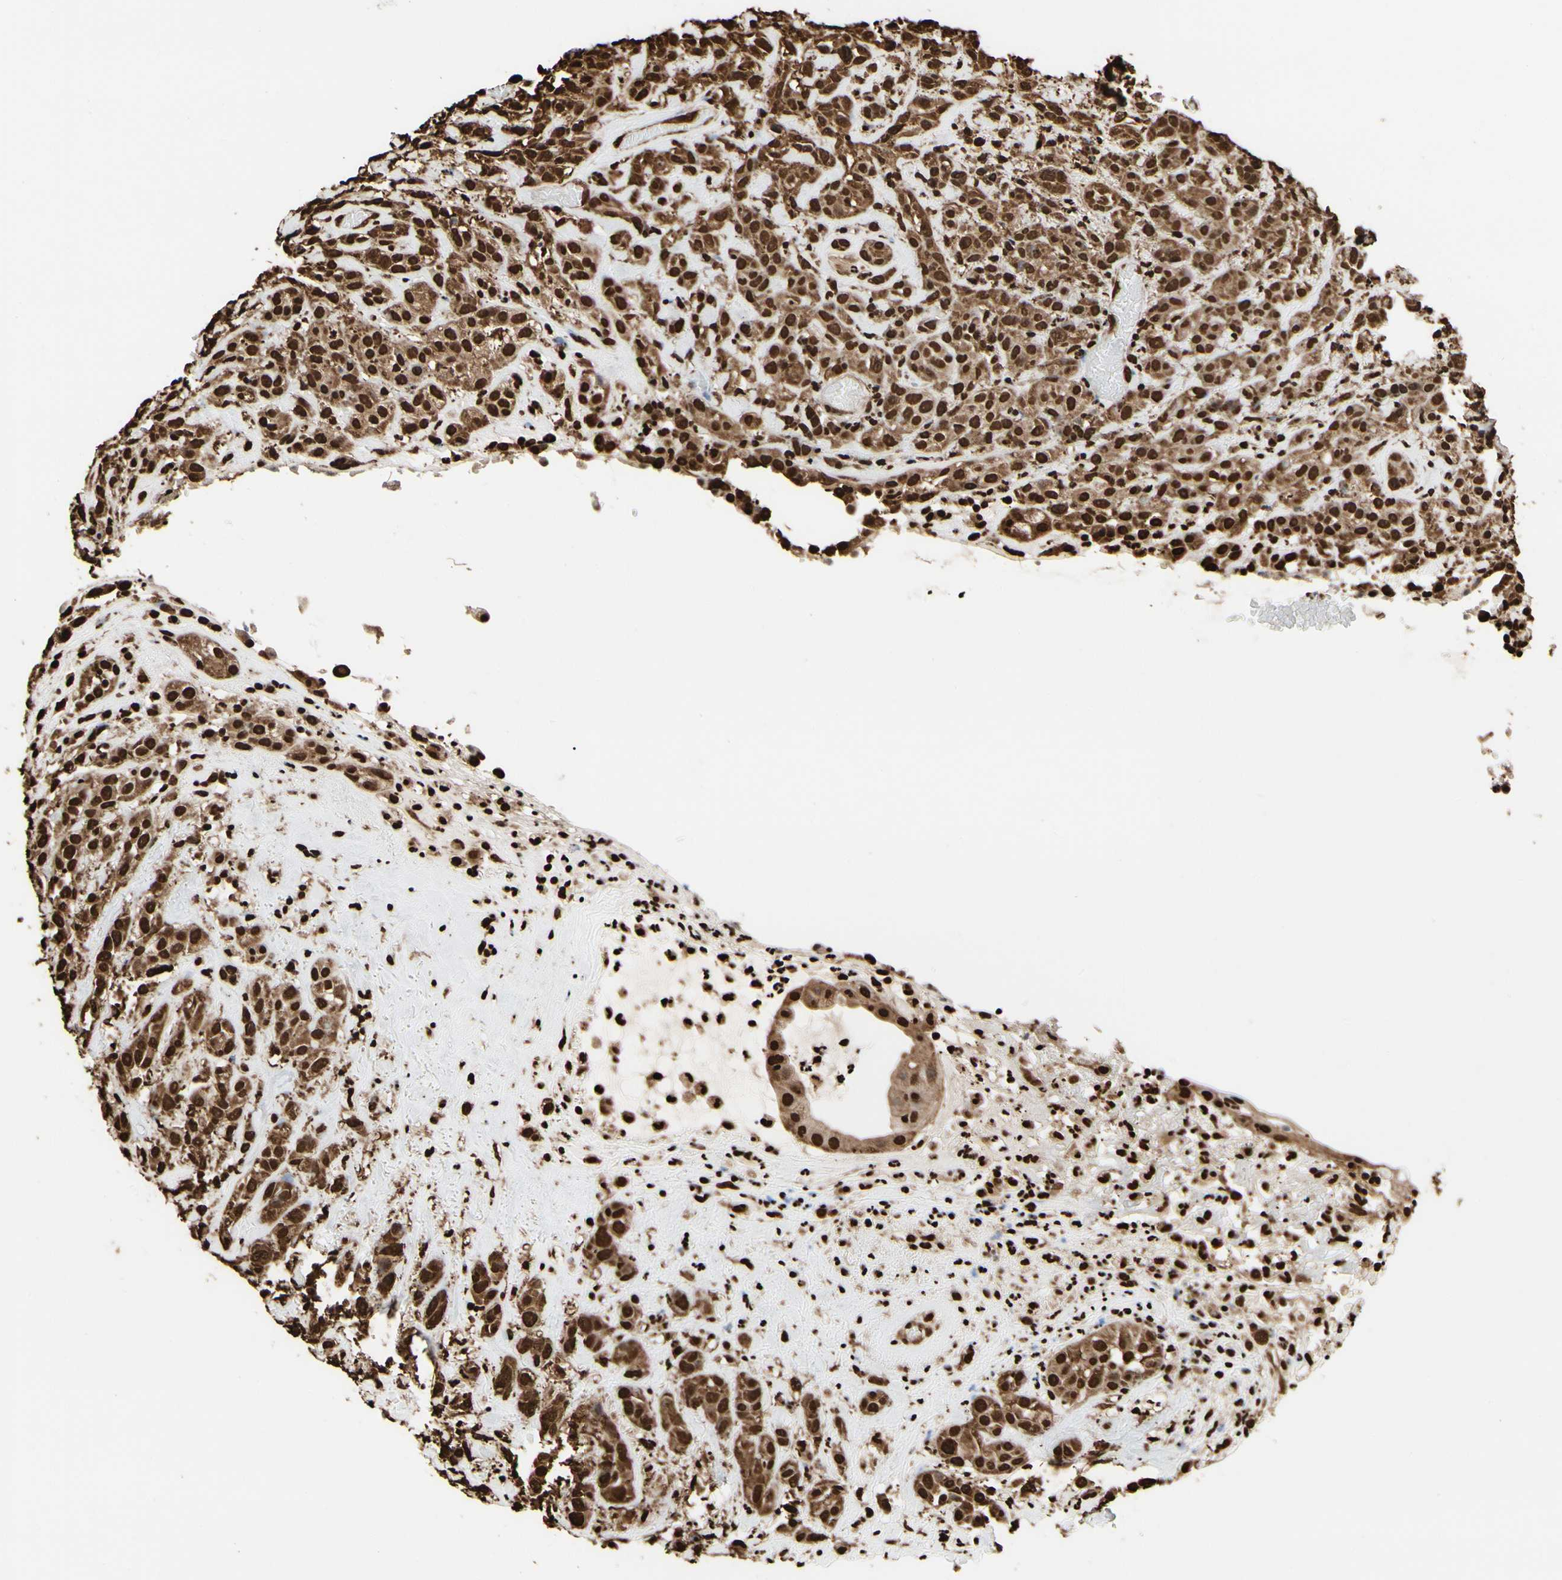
{"staining": {"intensity": "strong", "quantity": ">75%", "location": "cytoplasmic/membranous,nuclear"}, "tissue": "head and neck cancer", "cell_type": "Tumor cells", "image_type": "cancer", "snomed": [{"axis": "morphology", "description": "Squamous cell carcinoma, NOS"}, {"axis": "topography", "description": "Head-Neck"}], "caption": "A brown stain highlights strong cytoplasmic/membranous and nuclear expression of a protein in head and neck cancer (squamous cell carcinoma) tumor cells.", "gene": "HNRNPK", "patient": {"sex": "male", "age": 62}}